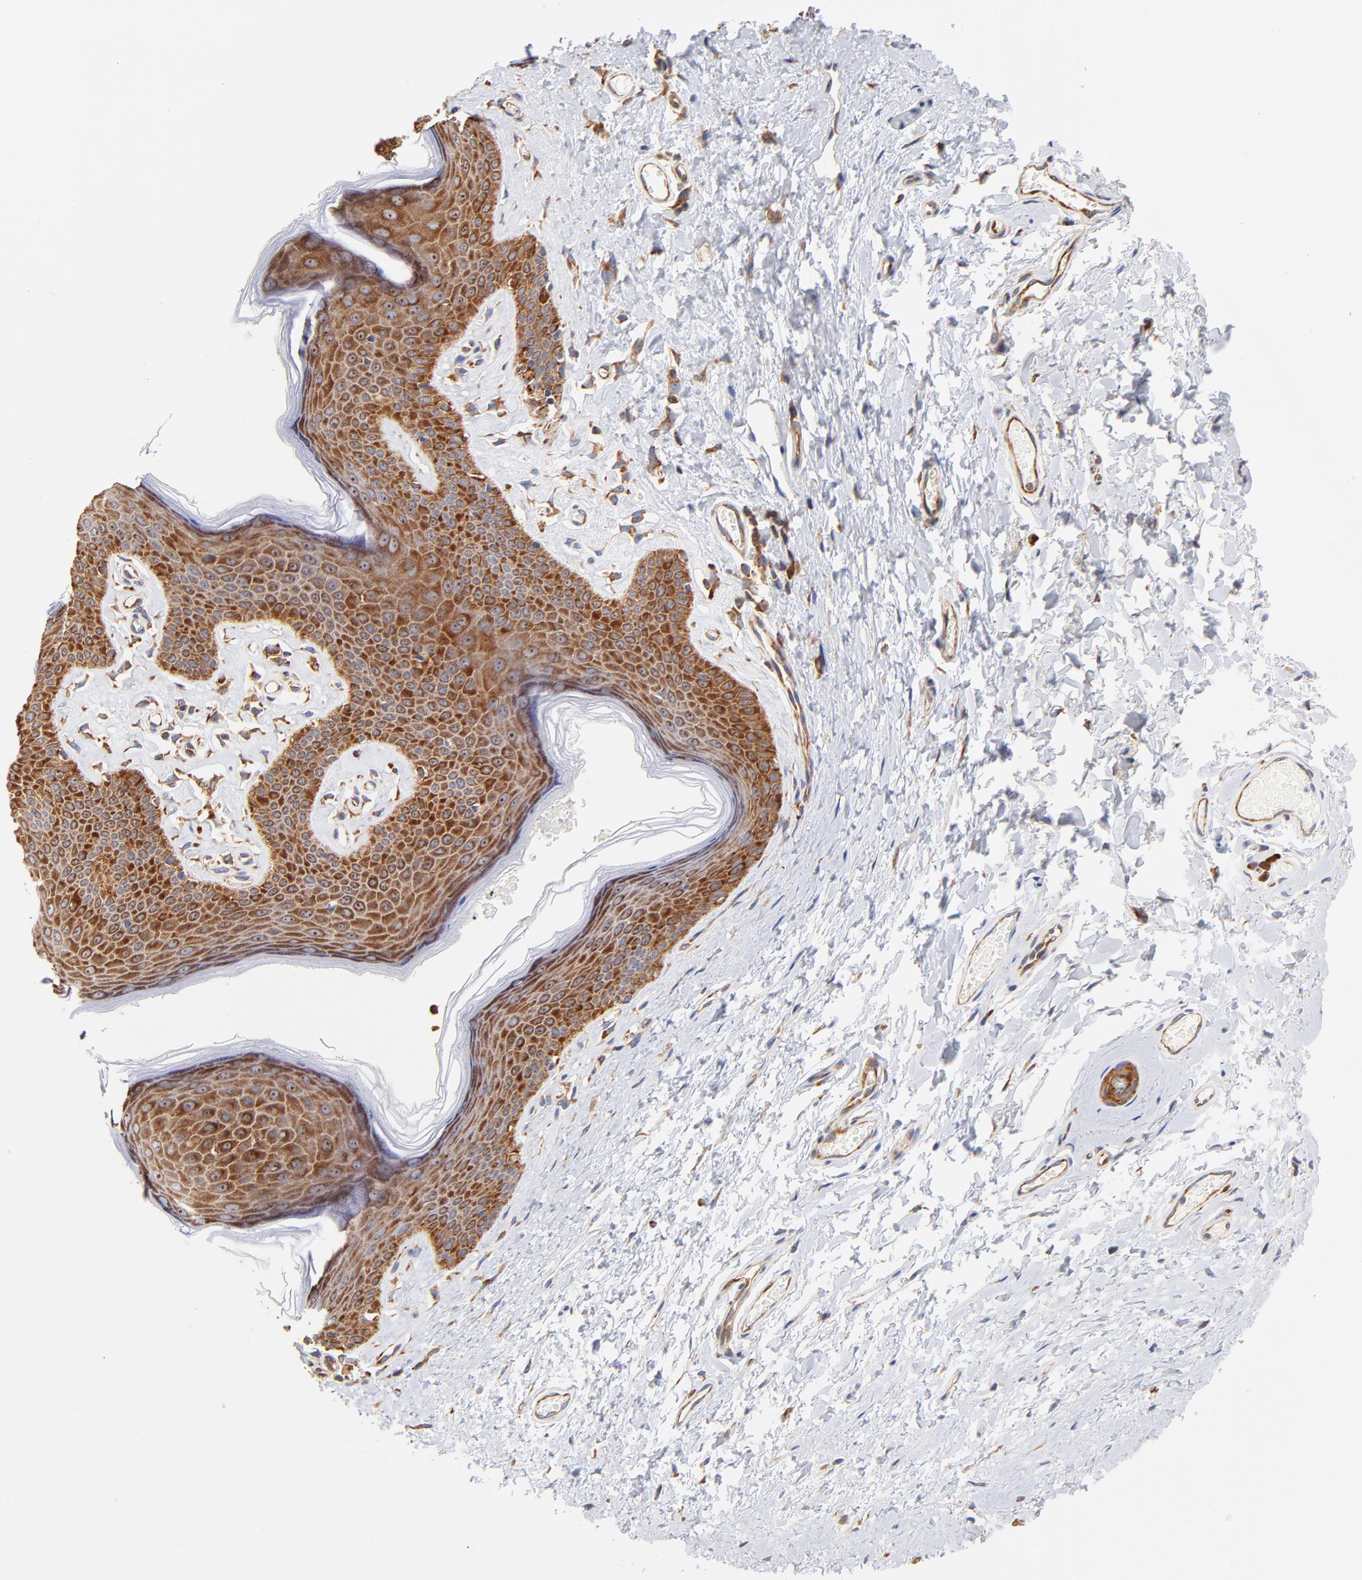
{"staining": {"intensity": "strong", "quantity": ">75%", "location": "cytoplasmic/membranous"}, "tissue": "skin", "cell_type": "Epidermal cells", "image_type": "normal", "snomed": [{"axis": "morphology", "description": "Normal tissue, NOS"}, {"axis": "morphology", "description": "Inflammation, NOS"}, {"axis": "topography", "description": "Vulva"}], "caption": "Immunohistochemistry (IHC) staining of unremarkable skin, which demonstrates high levels of strong cytoplasmic/membranous staining in about >75% of epidermal cells indicating strong cytoplasmic/membranous protein expression. The staining was performed using DAB (brown) for protein detection and nuclei were counterstained in hematoxylin (blue).", "gene": "RPL27", "patient": {"sex": "female", "age": 84}}